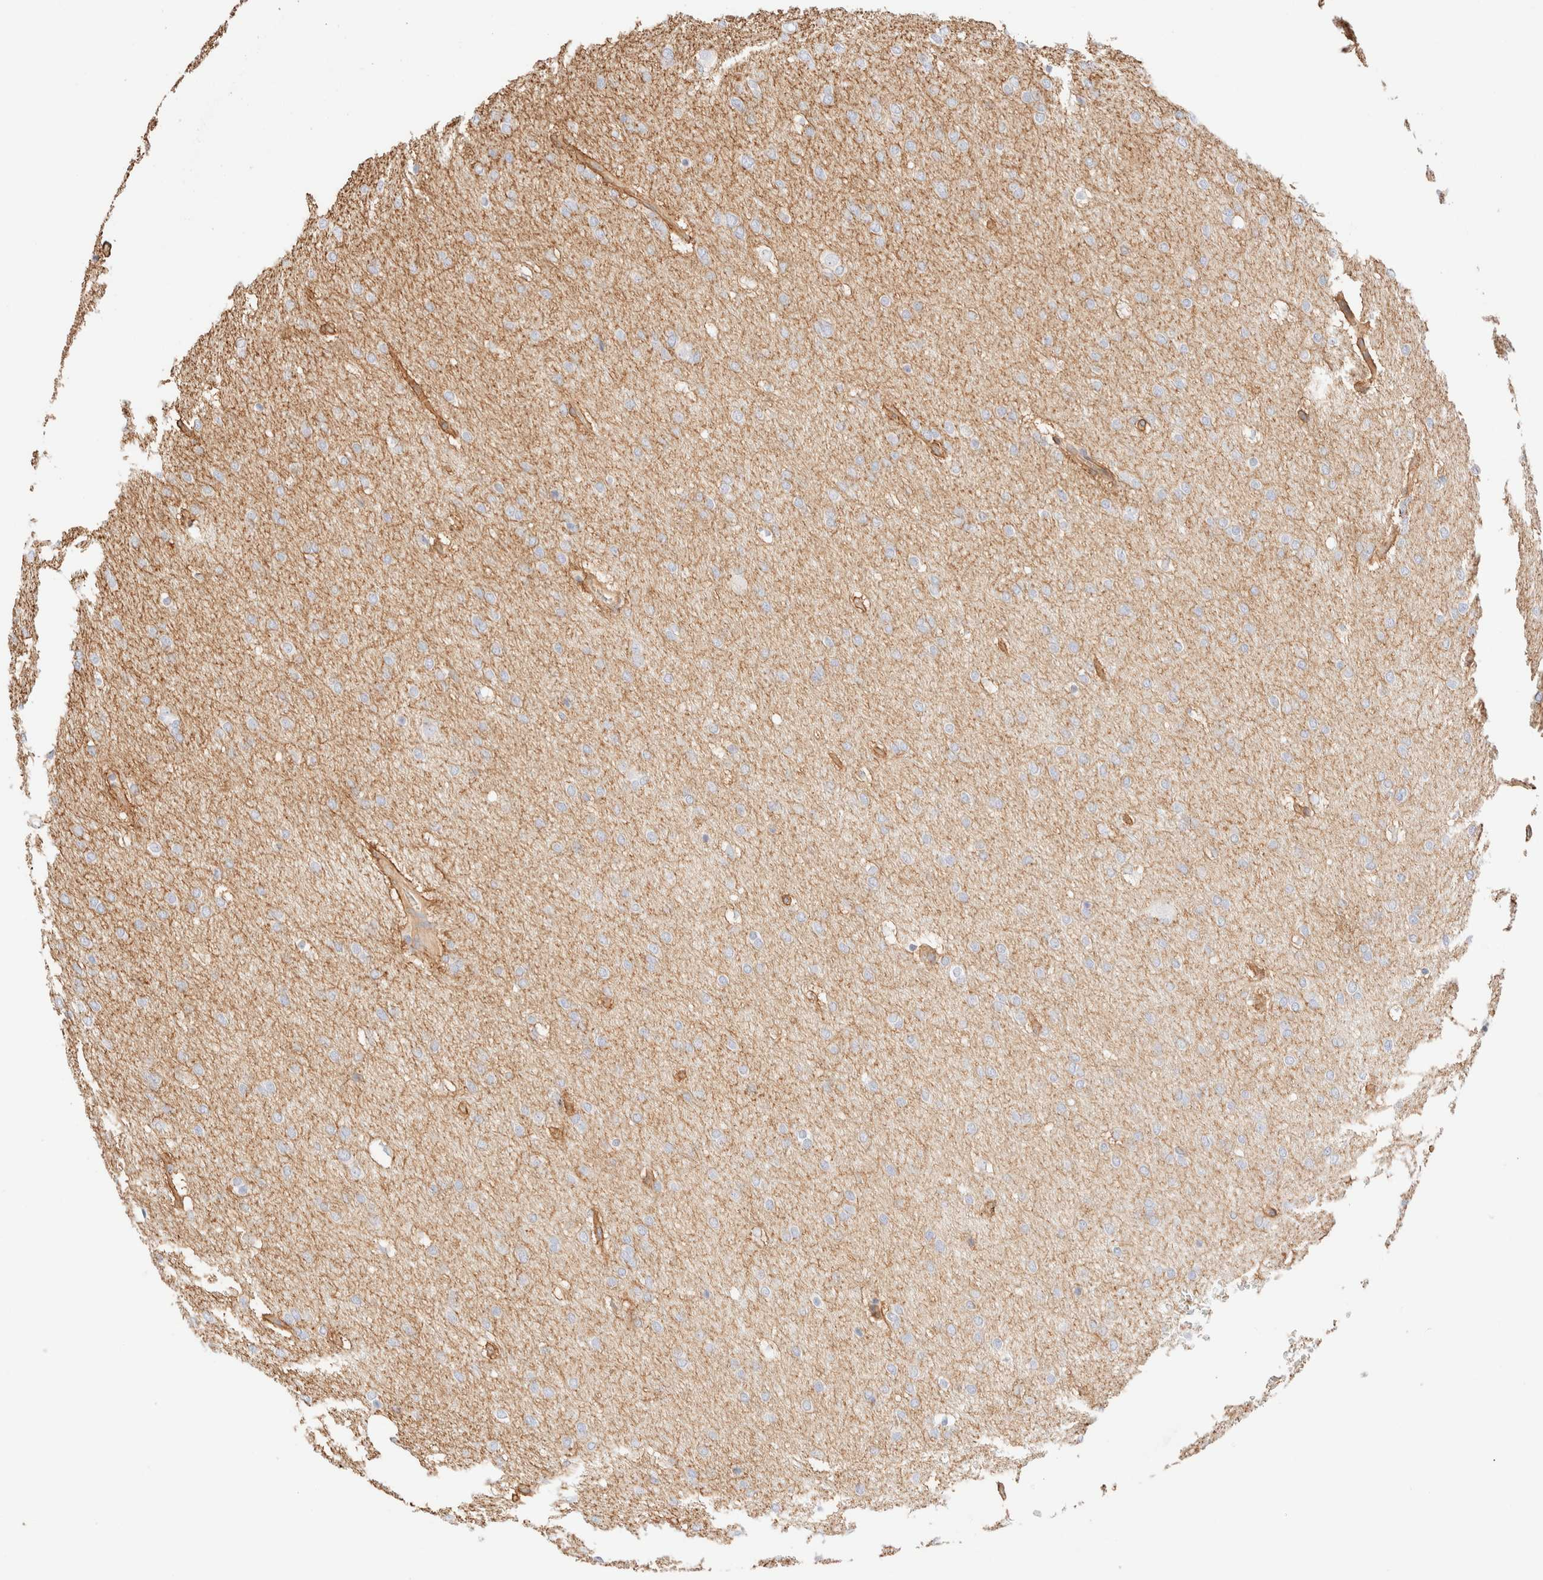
{"staining": {"intensity": "negative", "quantity": "none", "location": "none"}, "tissue": "glioma", "cell_type": "Tumor cells", "image_type": "cancer", "snomed": [{"axis": "morphology", "description": "Glioma, malignant, Low grade"}, {"axis": "topography", "description": "Brain"}], "caption": "DAB immunohistochemical staining of human malignant glioma (low-grade) reveals no significant staining in tumor cells. (Brightfield microscopy of DAB IHC at high magnification).", "gene": "NIBAN2", "patient": {"sex": "female", "age": 37}}